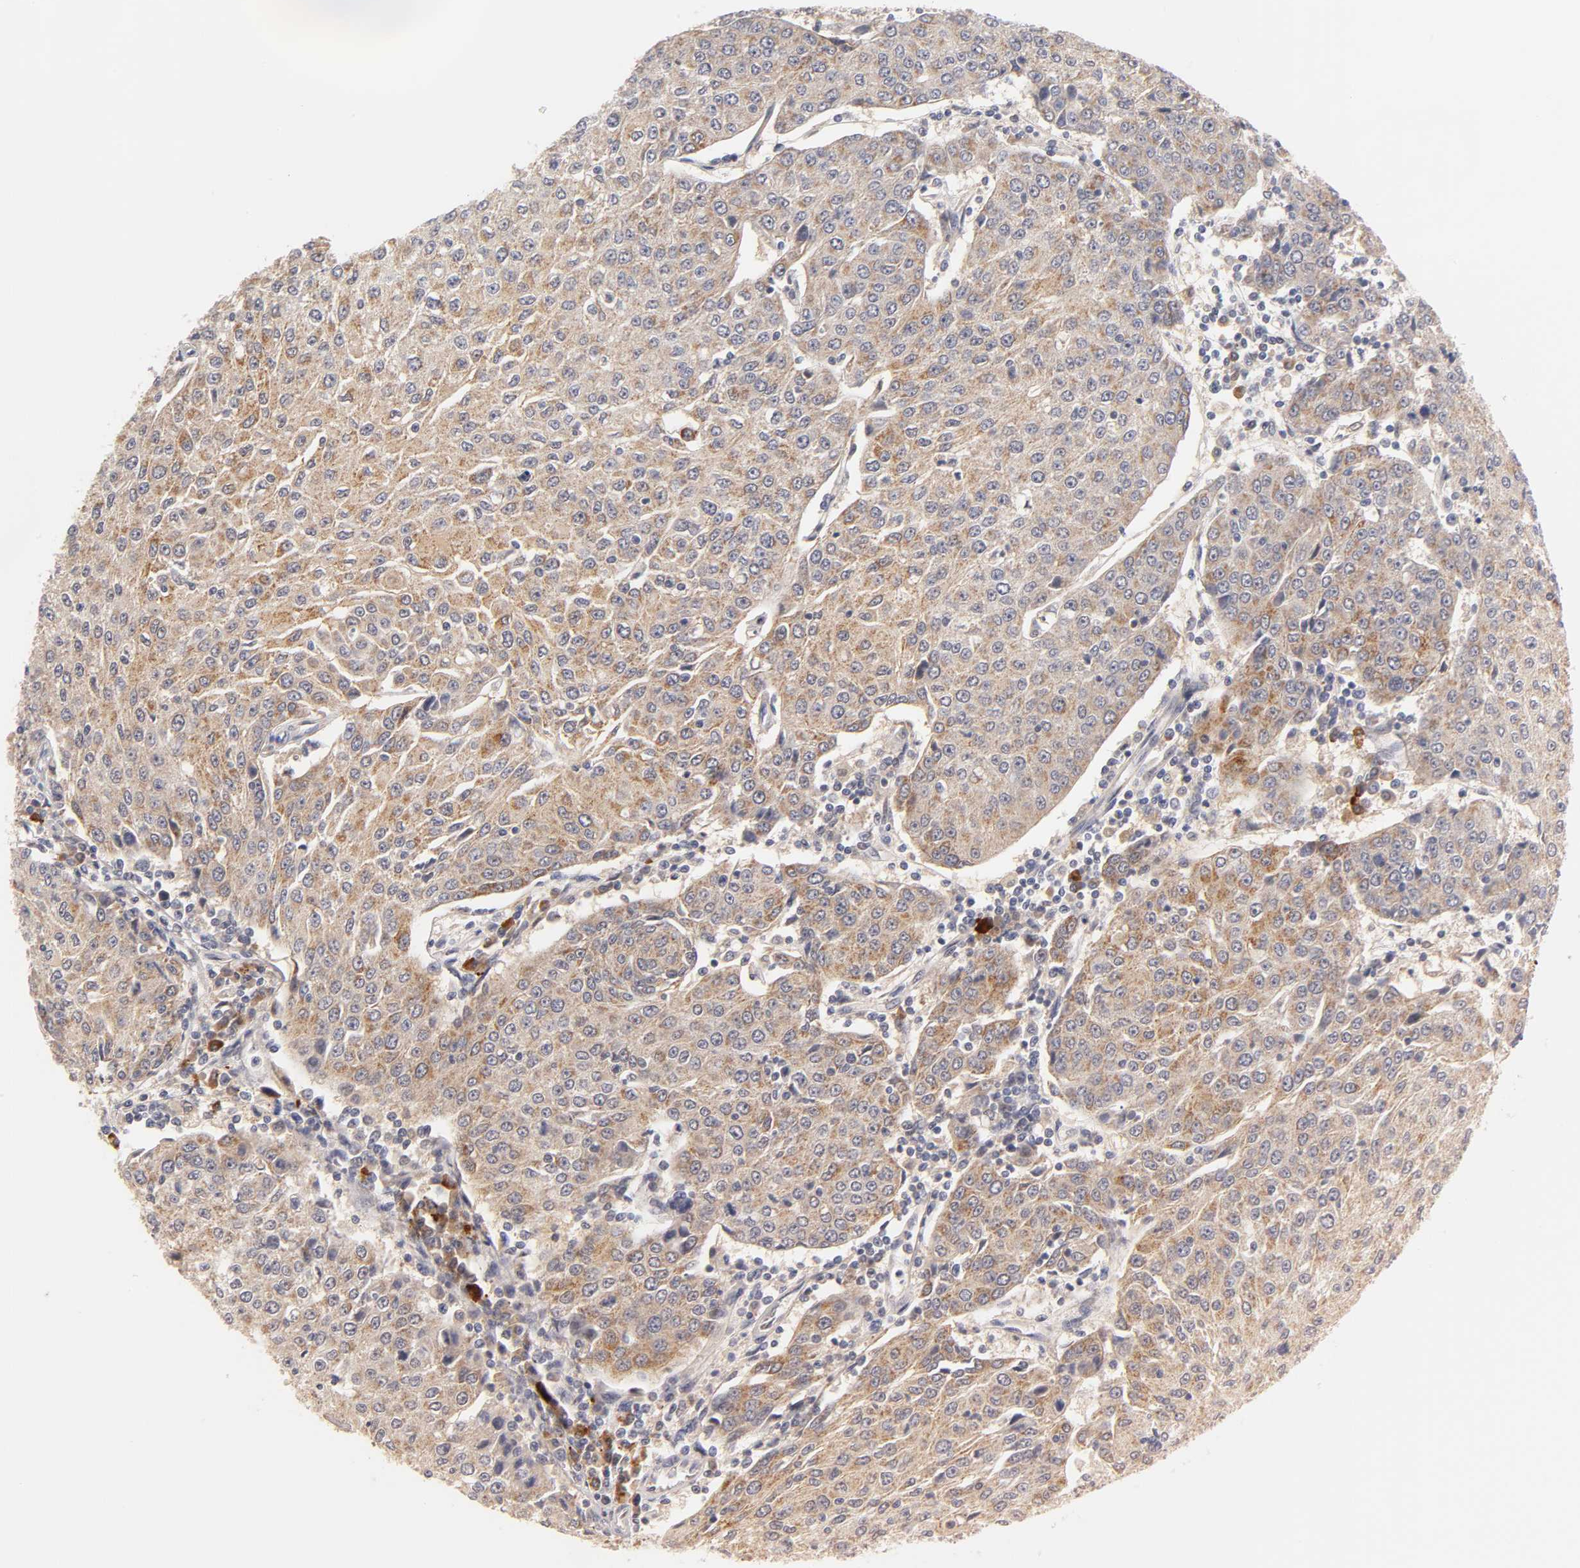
{"staining": {"intensity": "moderate", "quantity": ">75%", "location": "cytoplasmic/membranous"}, "tissue": "urothelial cancer", "cell_type": "Tumor cells", "image_type": "cancer", "snomed": [{"axis": "morphology", "description": "Urothelial carcinoma, High grade"}, {"axis": "topography", "description": "Urinary bladder"}], "caption": "Protein analysis of urothelial carcinoma (high-grade) tissue exhibits moderate cytoplasmic/membranous staining in about >75% of tumor cells.", "gene": "GSTZ1", "patient": {"sex": "female", "age": 85}}